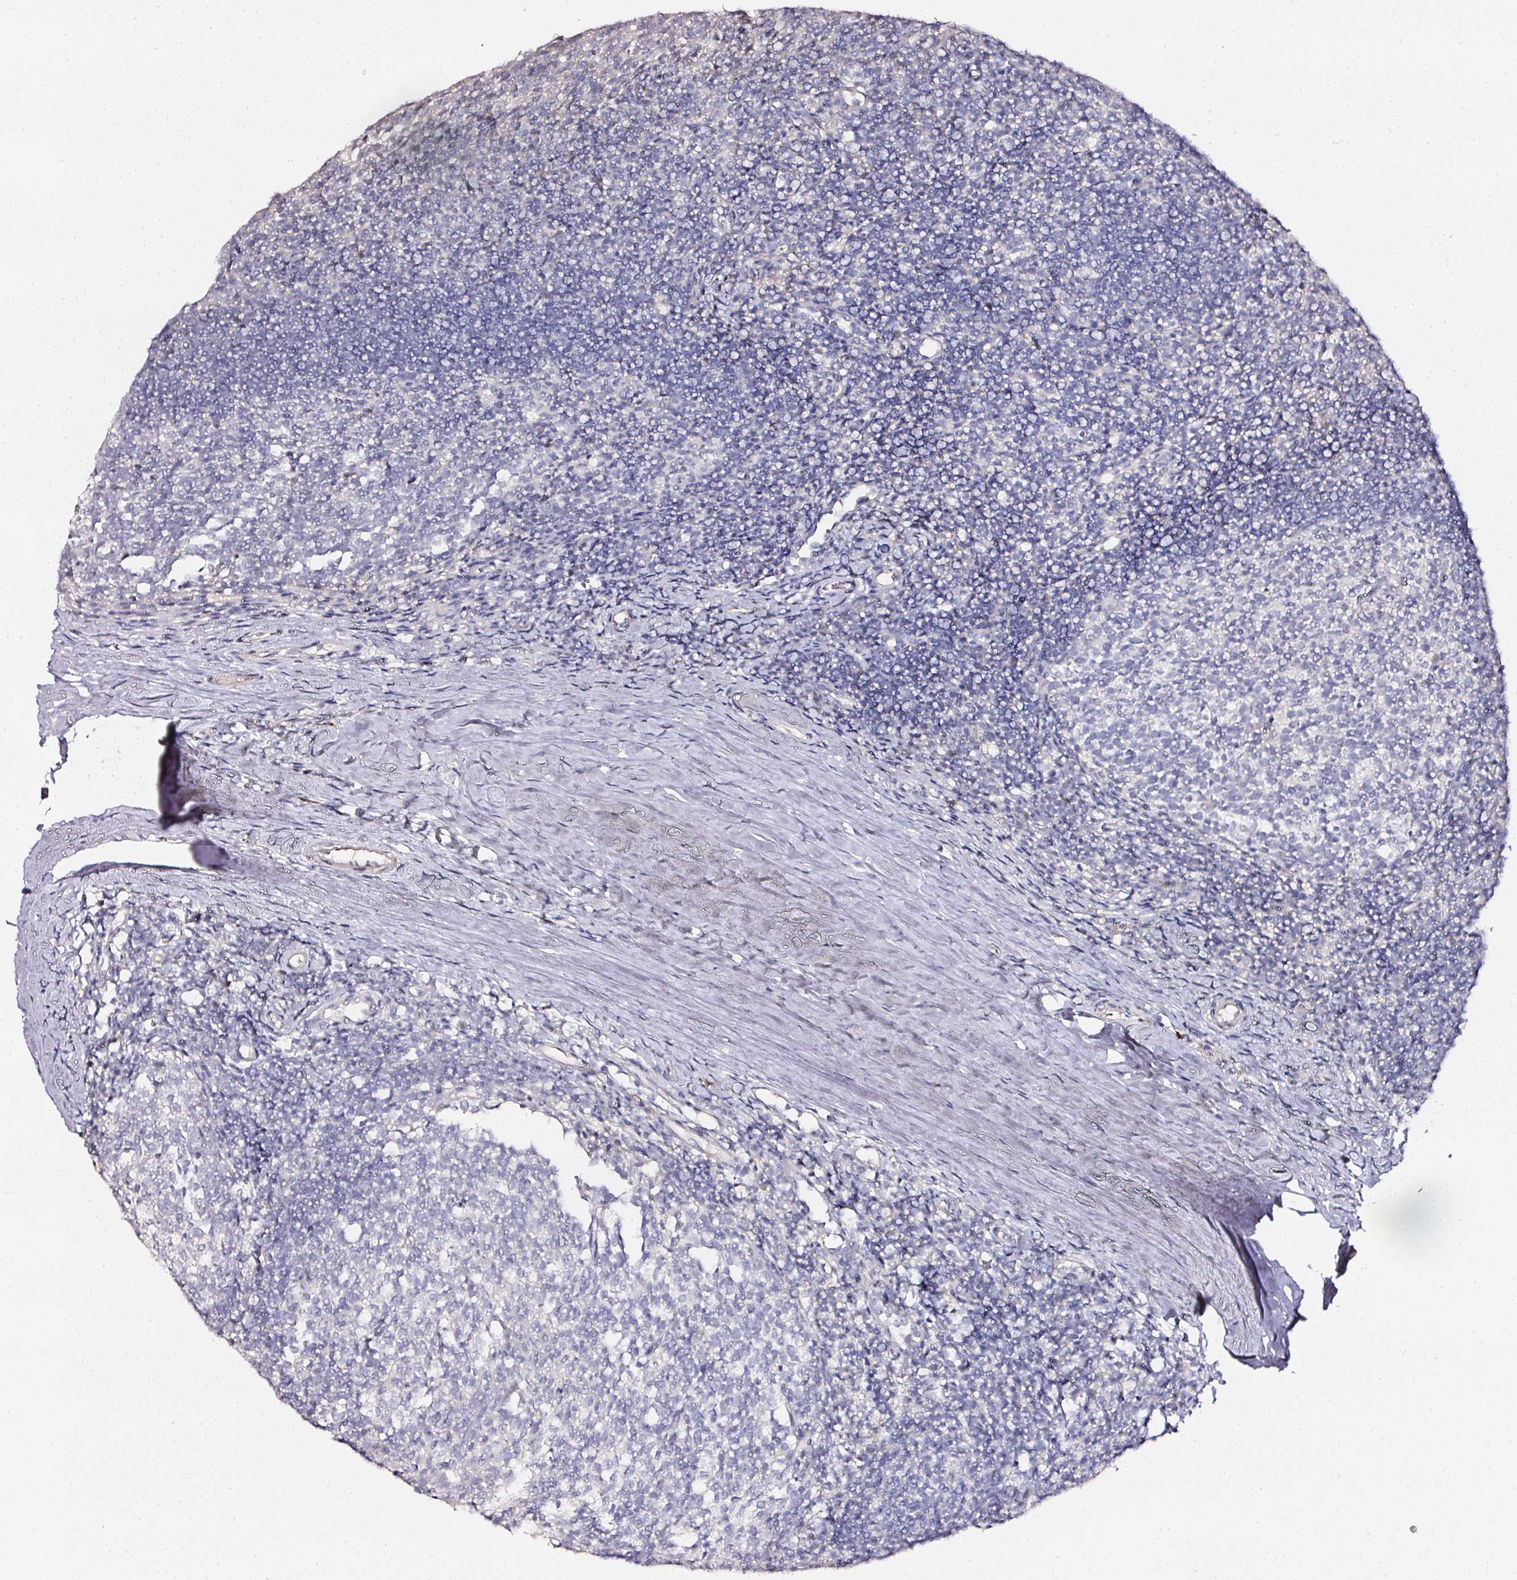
{"staining": {"intensity": "negative", "quantity": "none", "location": "none"}, "tissue": "tonsil", "cell_type": "Germinal center cells", "image_type": "normal", "snomed": [{"axis": "morphology", "description": "Normal tissue, NOS"}, {"axis": "topography", "description": "Tonsil"}], "caption": "This is a histopathology image of IHC staining of unremarkable tonsil, which shows no staining in germinal center cells. (DAB immunohistochemistry visualized using brightfield microscopy, high magnification).", "gene": "NTRK1", "patient": {"sex": "female", "age": 10}}